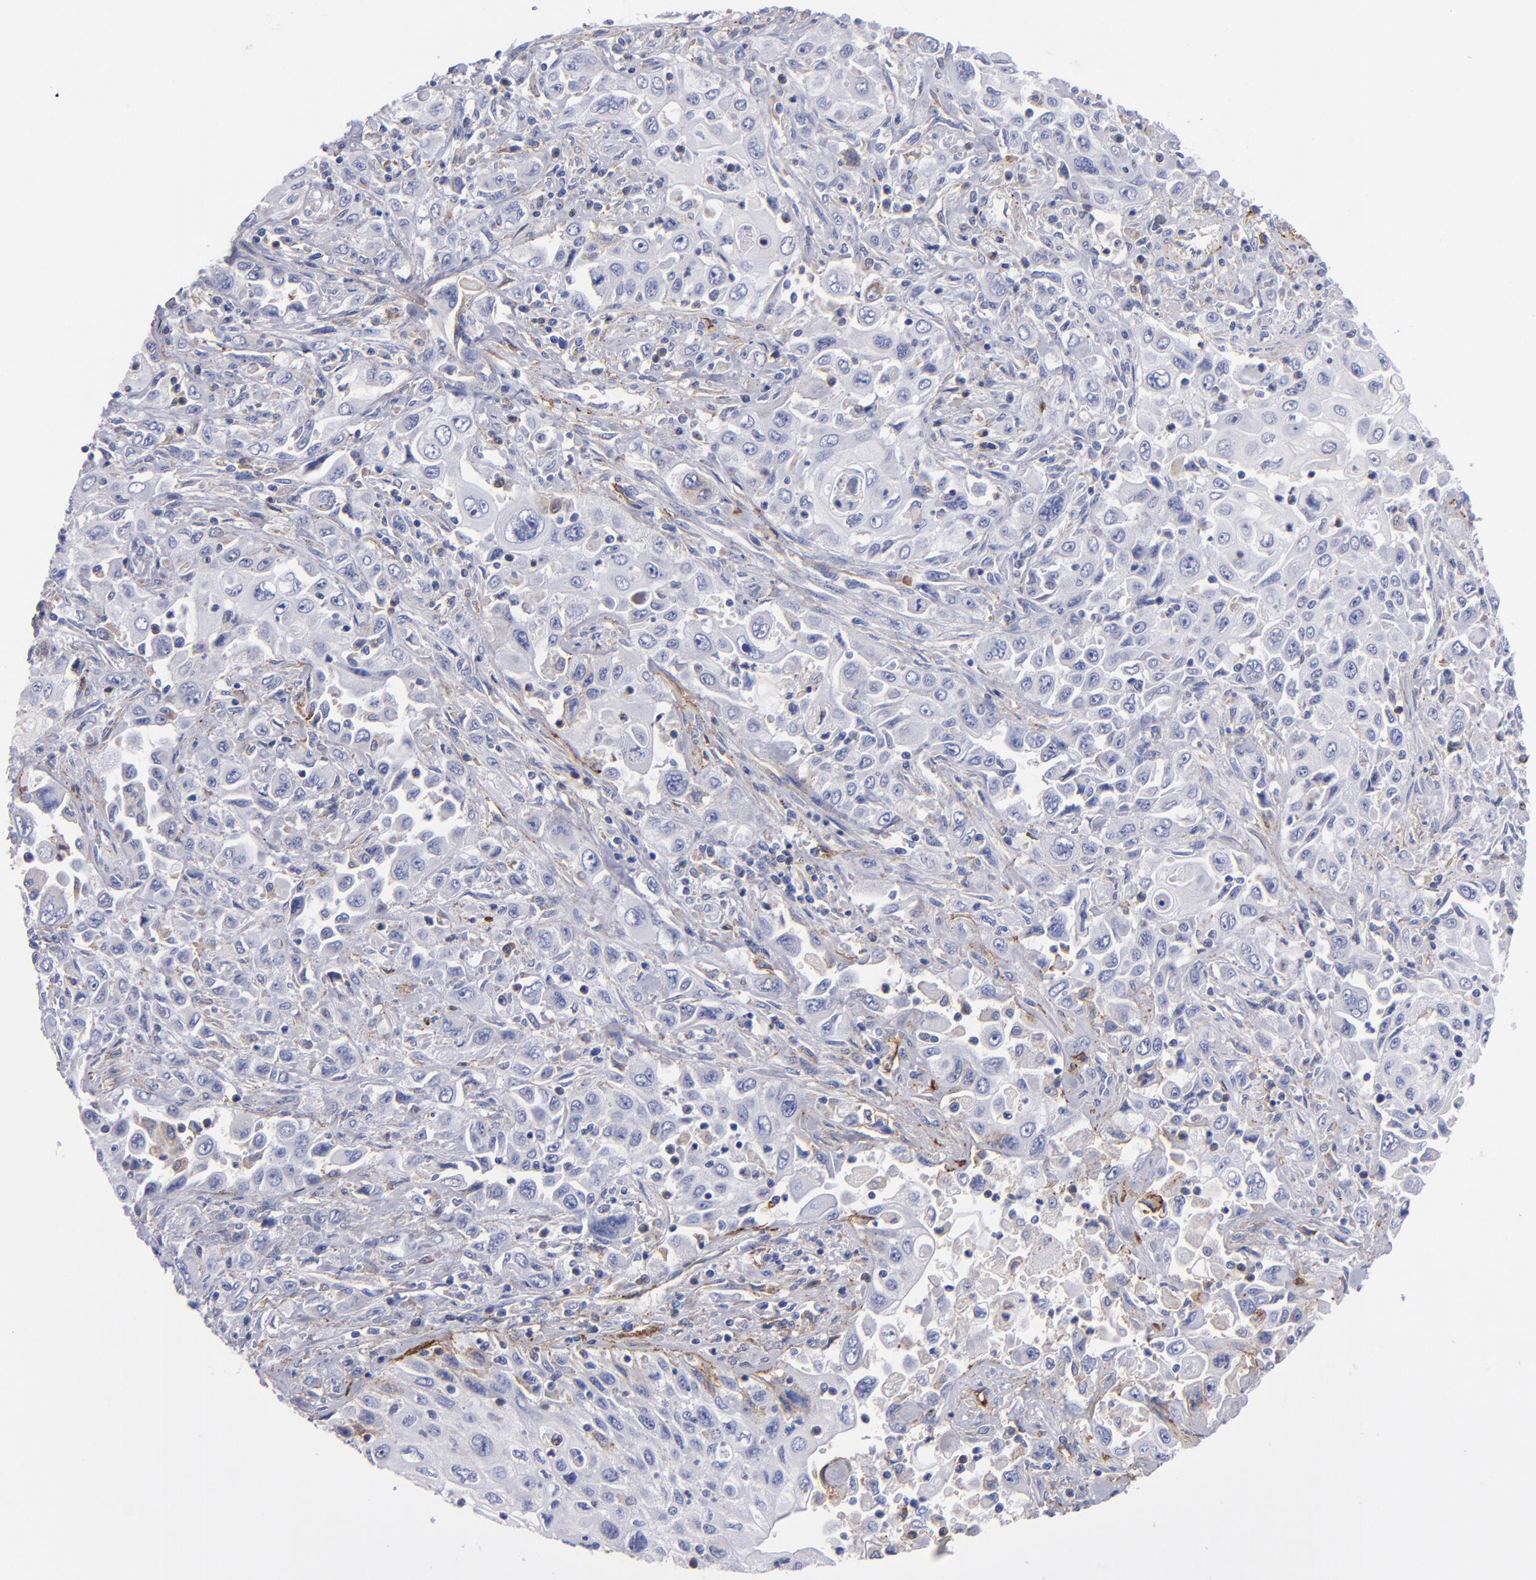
{"staining": {"intensity": "negative", "quantity": "none", "location": "none"}, "tissue": "pancreatic cancer", "cell_type": "Tumor cells", "image_type": "cancer", "snomed": [{"axis": "morphology", "description": "Adenocarcinoma, NOS"}, {"axis": "topography", "description": "Pancreas"}], "caption": "This is an immunohistochemistry photomicrograph of pancreatic adenocarcinoma. There is no staining in tumor cells.", "gene": "MFGE8", "patient": {"sex": "male", "age": 70}}